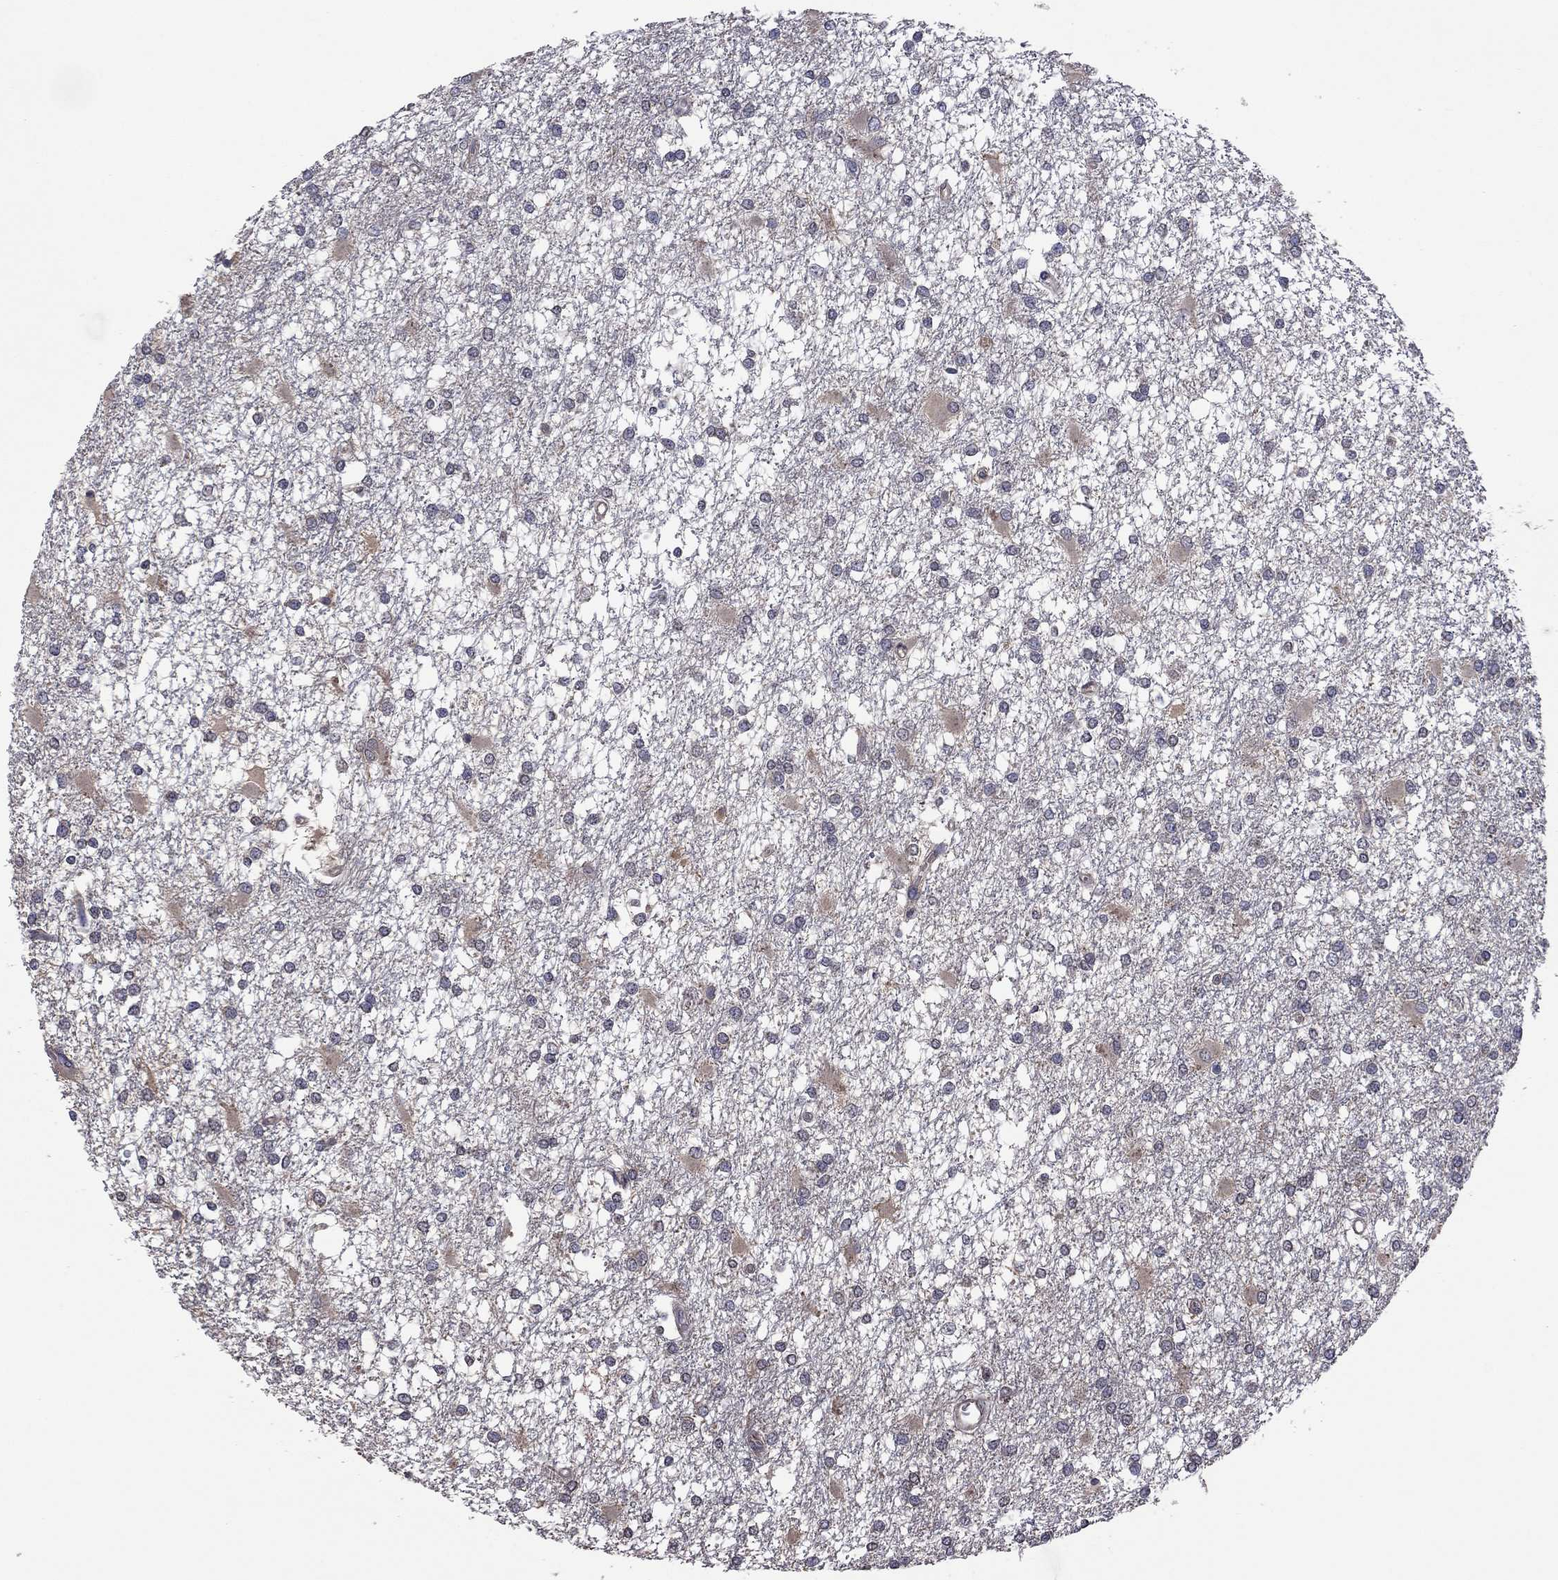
{"staining": {"intensity": "negative", "quantity": "none", "location": "none"}, "tissue": "glioma", "cell_type": "Tumor cells", "image_type": "cancer", "snomed": [{"axis": "morphology", "description": "Glioma, malignant, High grade"}, {"axis": "topography", "description": "Cerebral cortex"}], "caption": "IHC histopathology image of neoplastic tissue: glioma stained with DAB (3,3'-diaminobenzidine) reveals no significant protein expression in tumor cells.", "gene": "TSNARE1", "patient": {"sex": "male", "age": 79}}